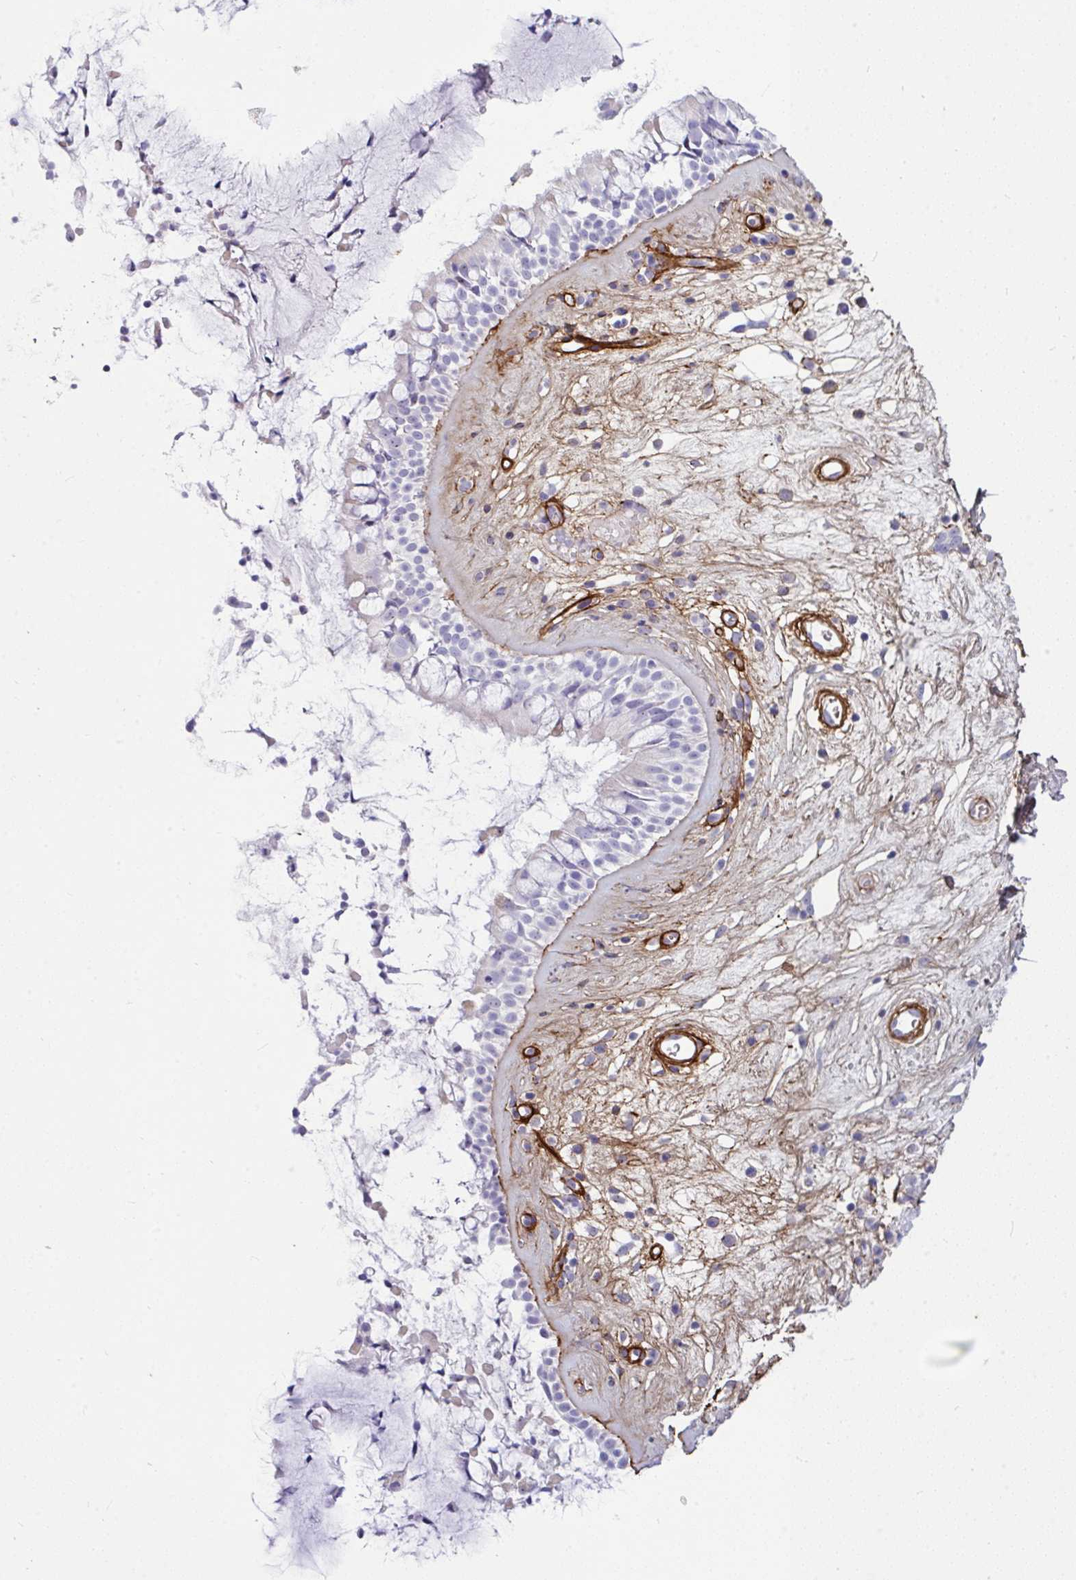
{"staining": {"intensity": "weak", "quantity": "<25%", "location": "nuclear"}, "tissue": "nasopharynx", "cell_type": "Respiratory epithelial cells", "image_type": "normal", "snomed": [{"axis": "morphology", "description": "Normal tissue, NOS"}, {"axis": "topography", "description": "Nasopharynx"}], "caption": "IHC image of normal nasopharynx stained for a protein (brown), which exhibits no expression in respiratory epithelial cells. (DAB IHC visualized using brightfield microscopy, high magnification).", "gene": "LHFPL6", "patient": {"sex": "male", "age": 32}}